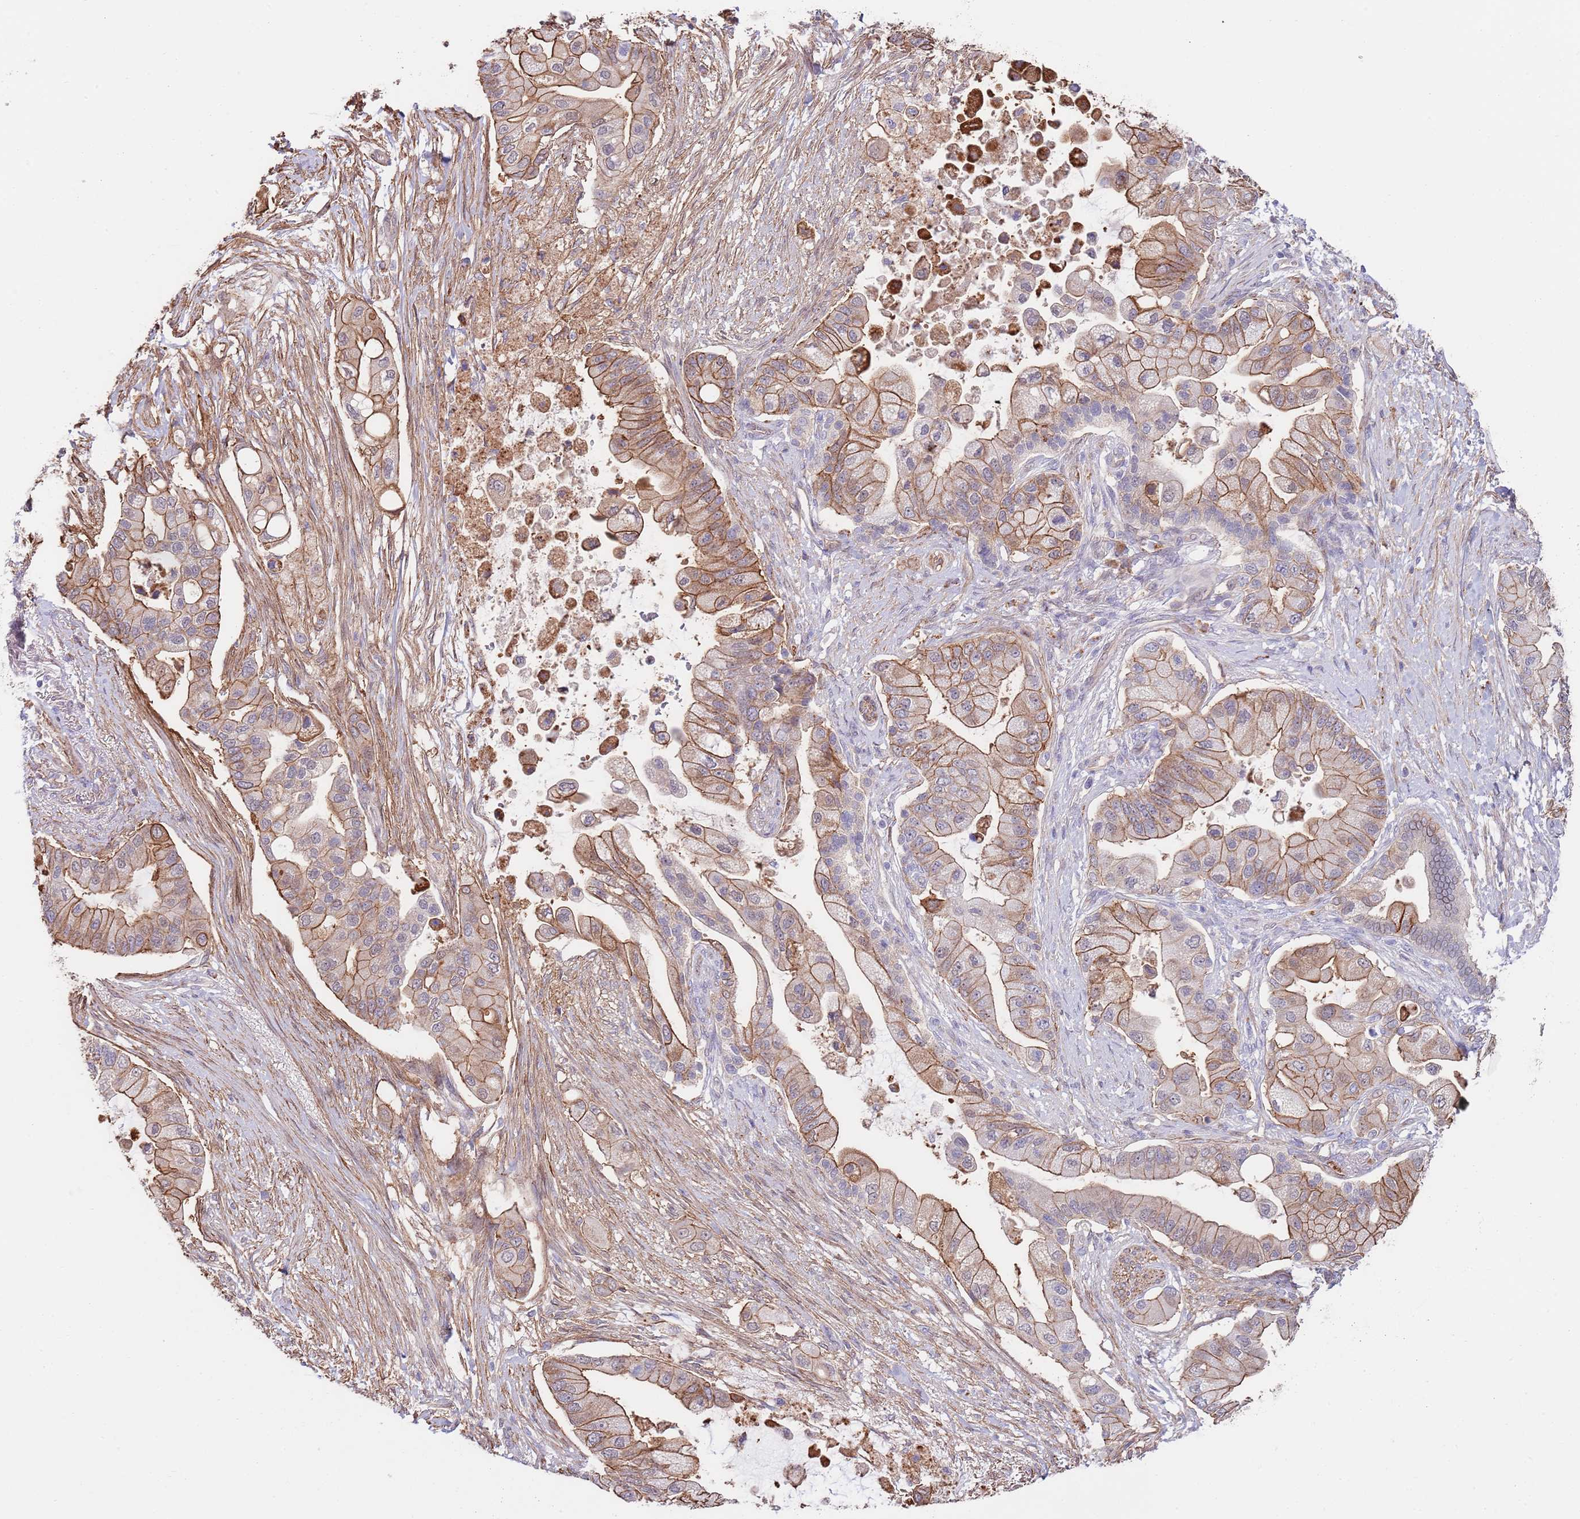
{"staining": {"intensity": "moderate", "quantity": ">75%", "location": "cytoplasmic/membranous"}, "tissue": "pancreatic cancer", "cell_type": "Tumor cells", "image_type": "cancer", "snomed": [{"axis": "morphology", "description": "Adenocarcinoma, NOS"}, {"axis": "topography", "description": "Pancreas"}], "caption": "Immunohistochemical staining of pancreatic cancer reveals medium levels of moderate cytoplasmic/membranous protein staining in about >75% of tumor cells.", "gene": "BPNT1", "patient": {"sex": "male", "age": 57}}